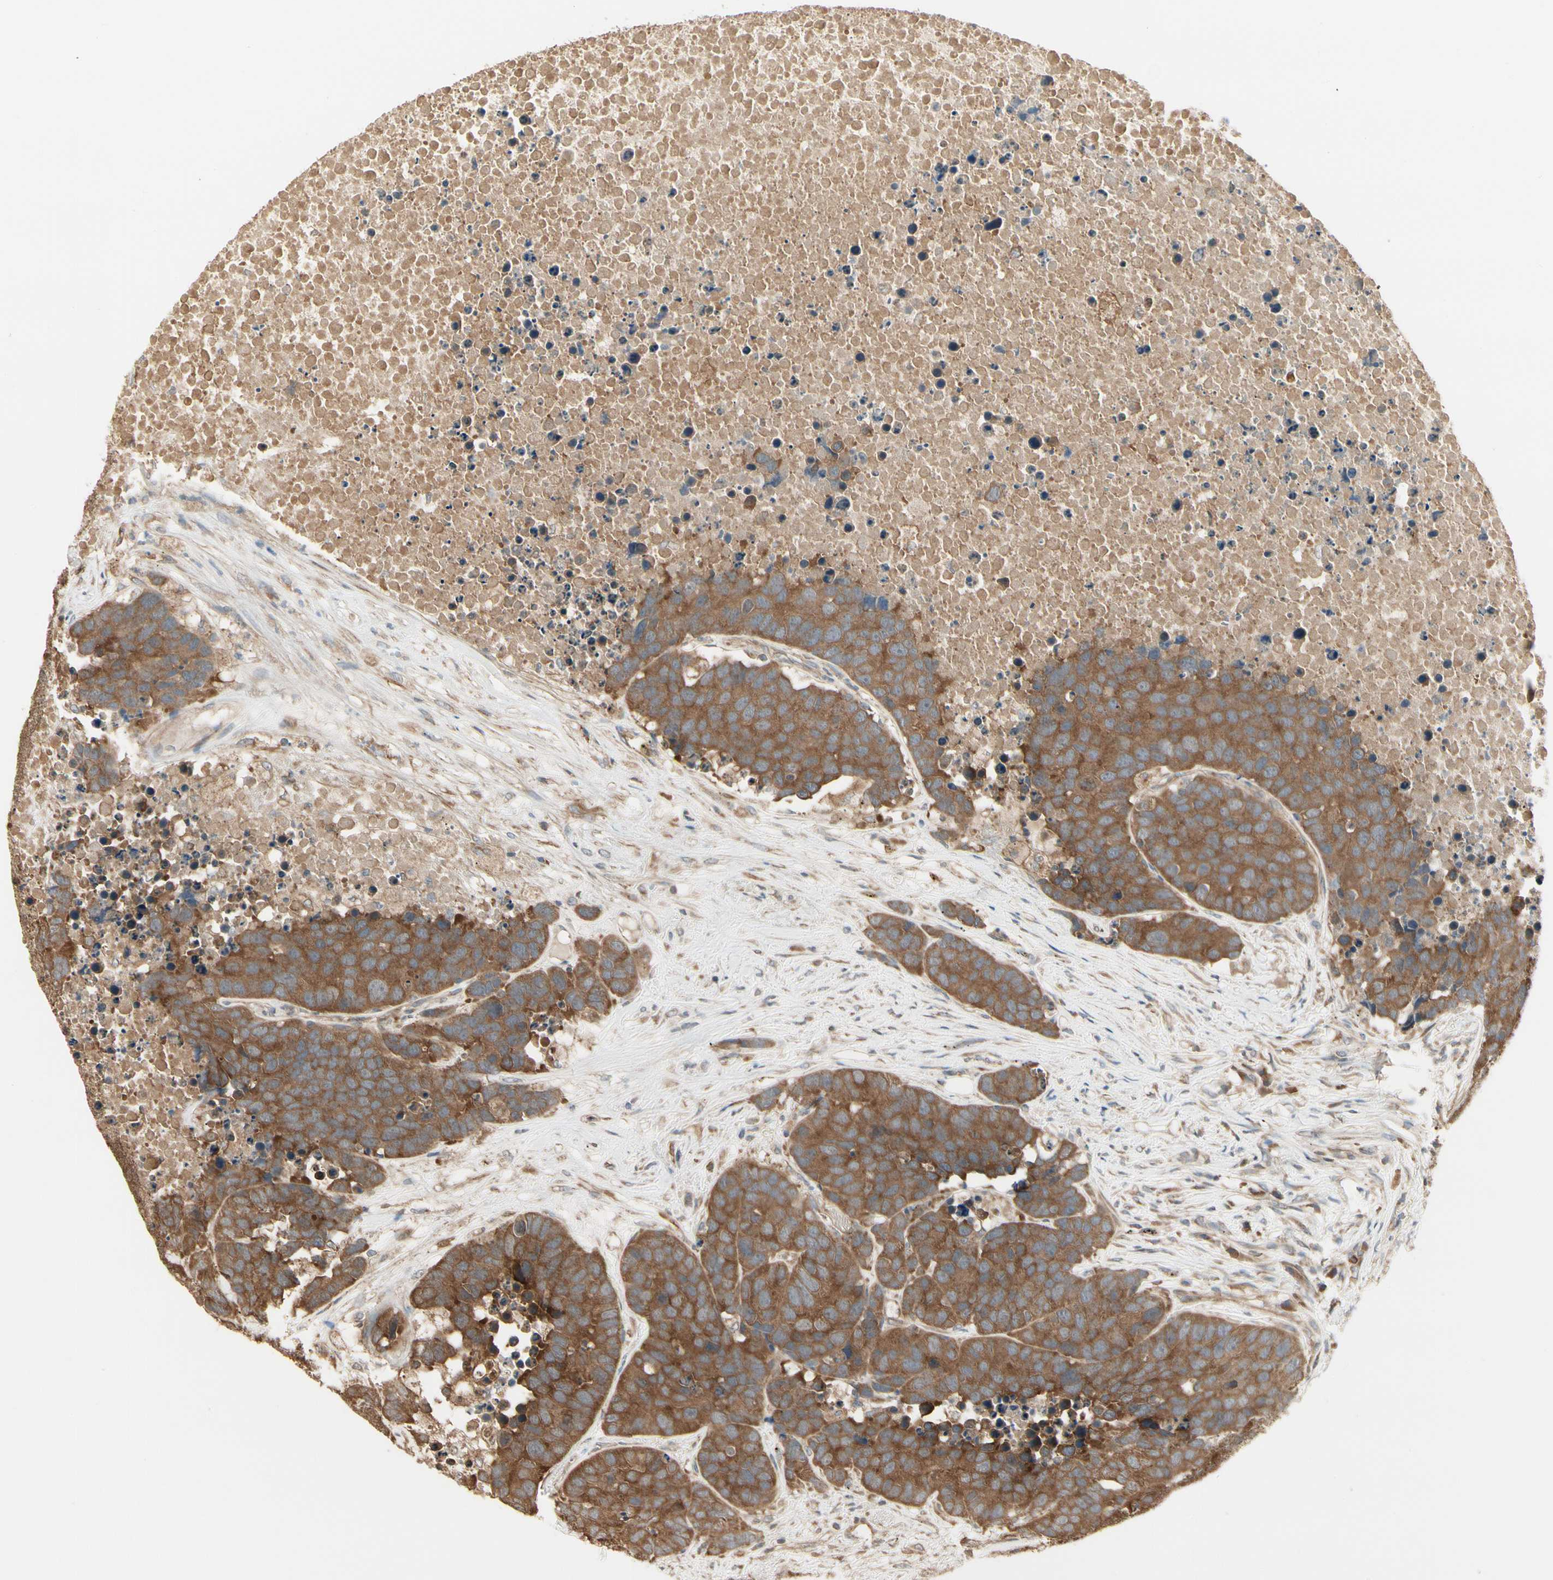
{"staining": {"intensity": "strong", "quantity": ">75%", "location": "cytoplasmic/membranous"}, "tissue": "carcinoid", "cell_type": "Tumor cells", "image_type": "cancer", "snomed": [{"axis": "morphology", "description": "Carcinoid, malignant, NOS"}, {"axis": "topography", "description": "Lung"}], "caption": "High-magnification brightfield microscopy of carcinoid stained with DAB (brown) and counterstained with hematoxylin (blue). tumor cells exhibit strong cytoplasmic/membranous staining is present in about>75% of cells.", "gene": "IRAG1", "patient": {"sex": "male", "age": 60}}